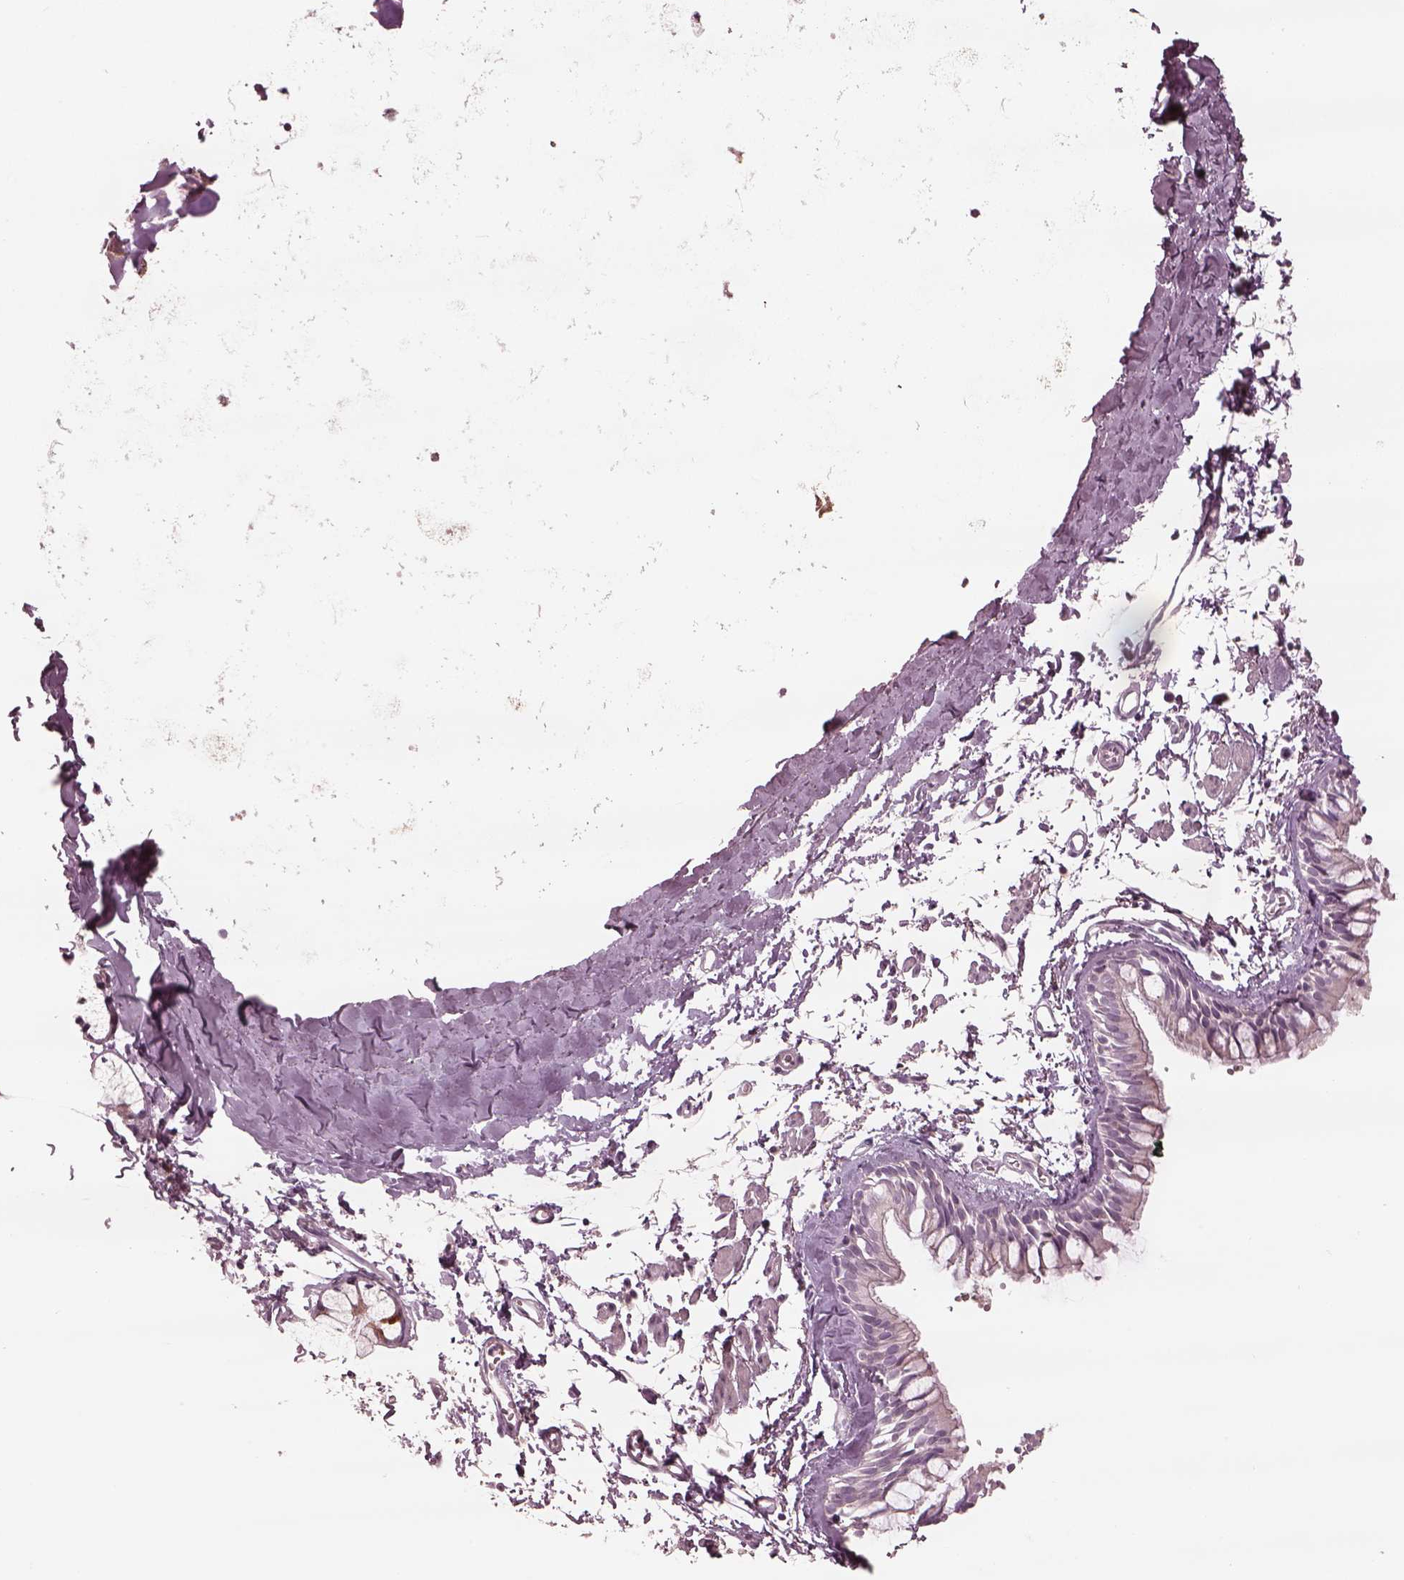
{"staining": {"intensity": "negative", "quantity": "none", "location": "none"}, "tissue": "bronchus", "cell_type": "Respiratory epithelial cells", "image_type": "normal", "snomed": [{"axis": "morphology", "description": "Normal tissue, NOS"}, {"axis": "topography", "description": "Cartilage tissue"}, {"axis": "topography", "description": "Bronchus"}], "caption": "Immunohistochemical staining of normal human bronchus exhibits no significant positivity in respiratory epithelial cells.", "gene": "MIA", "patient": {"sex": "female", "age": 59}}